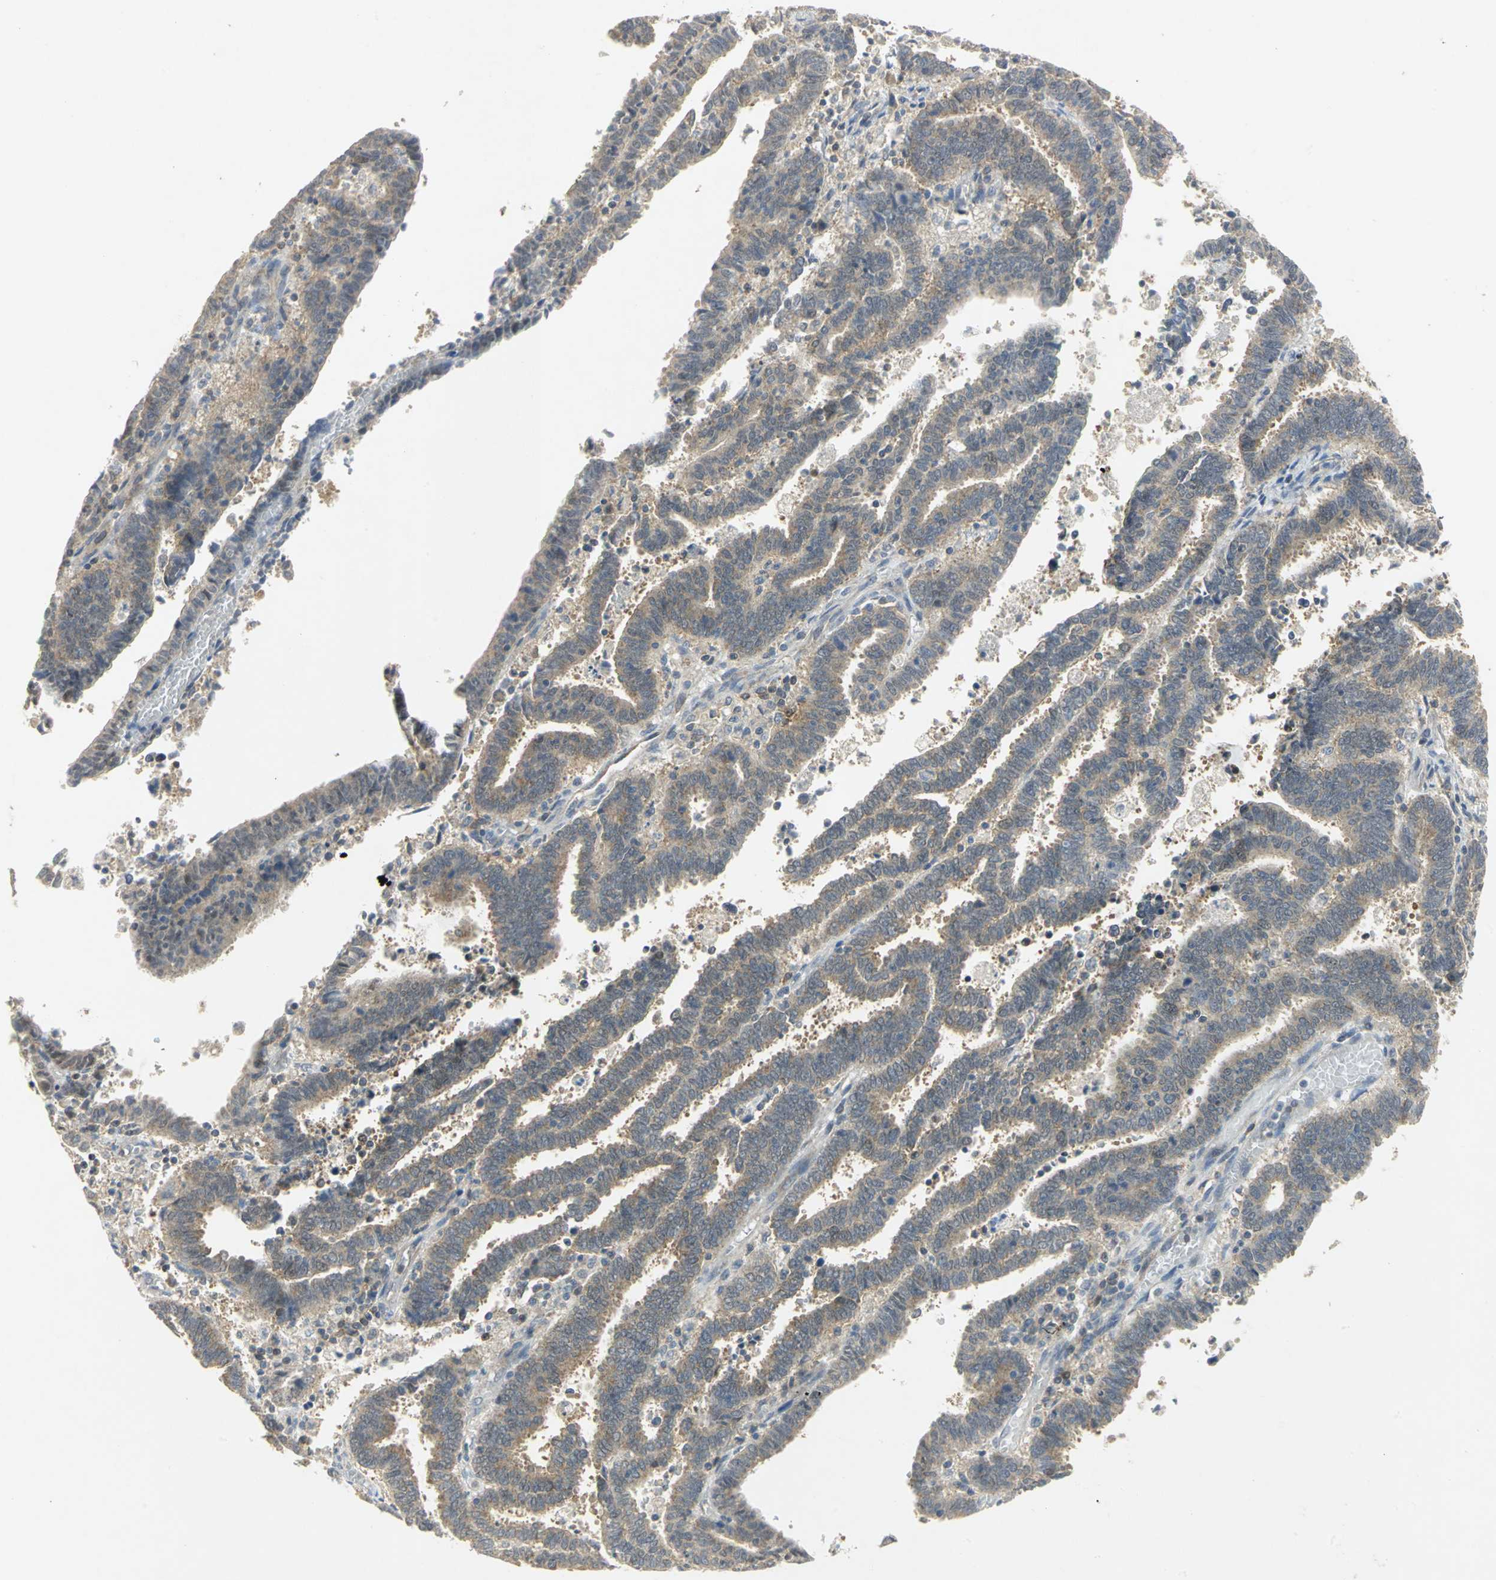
{"staining": {"intensity": "weak", "quantity": ">75%", "location": "cytoplasmic/membranous"}, "tissue": "endometrial cancer", "cell_type": "Tumor cells", "image_type": "cancer", "snomed": [{"axis": "morphology", "description": "Adenocarcinoma, NOS"}, {"axis": "topography", "description": "Uterus"}], "caption": "Weak cytoplasmic/membranous expression for a protein is appreciated in about >75% of tumor cells of endometrial adenocarcinoma using immunohistochemistry.", "gene": "PPIA", "patient": {"sex": "female", "age": 83}}